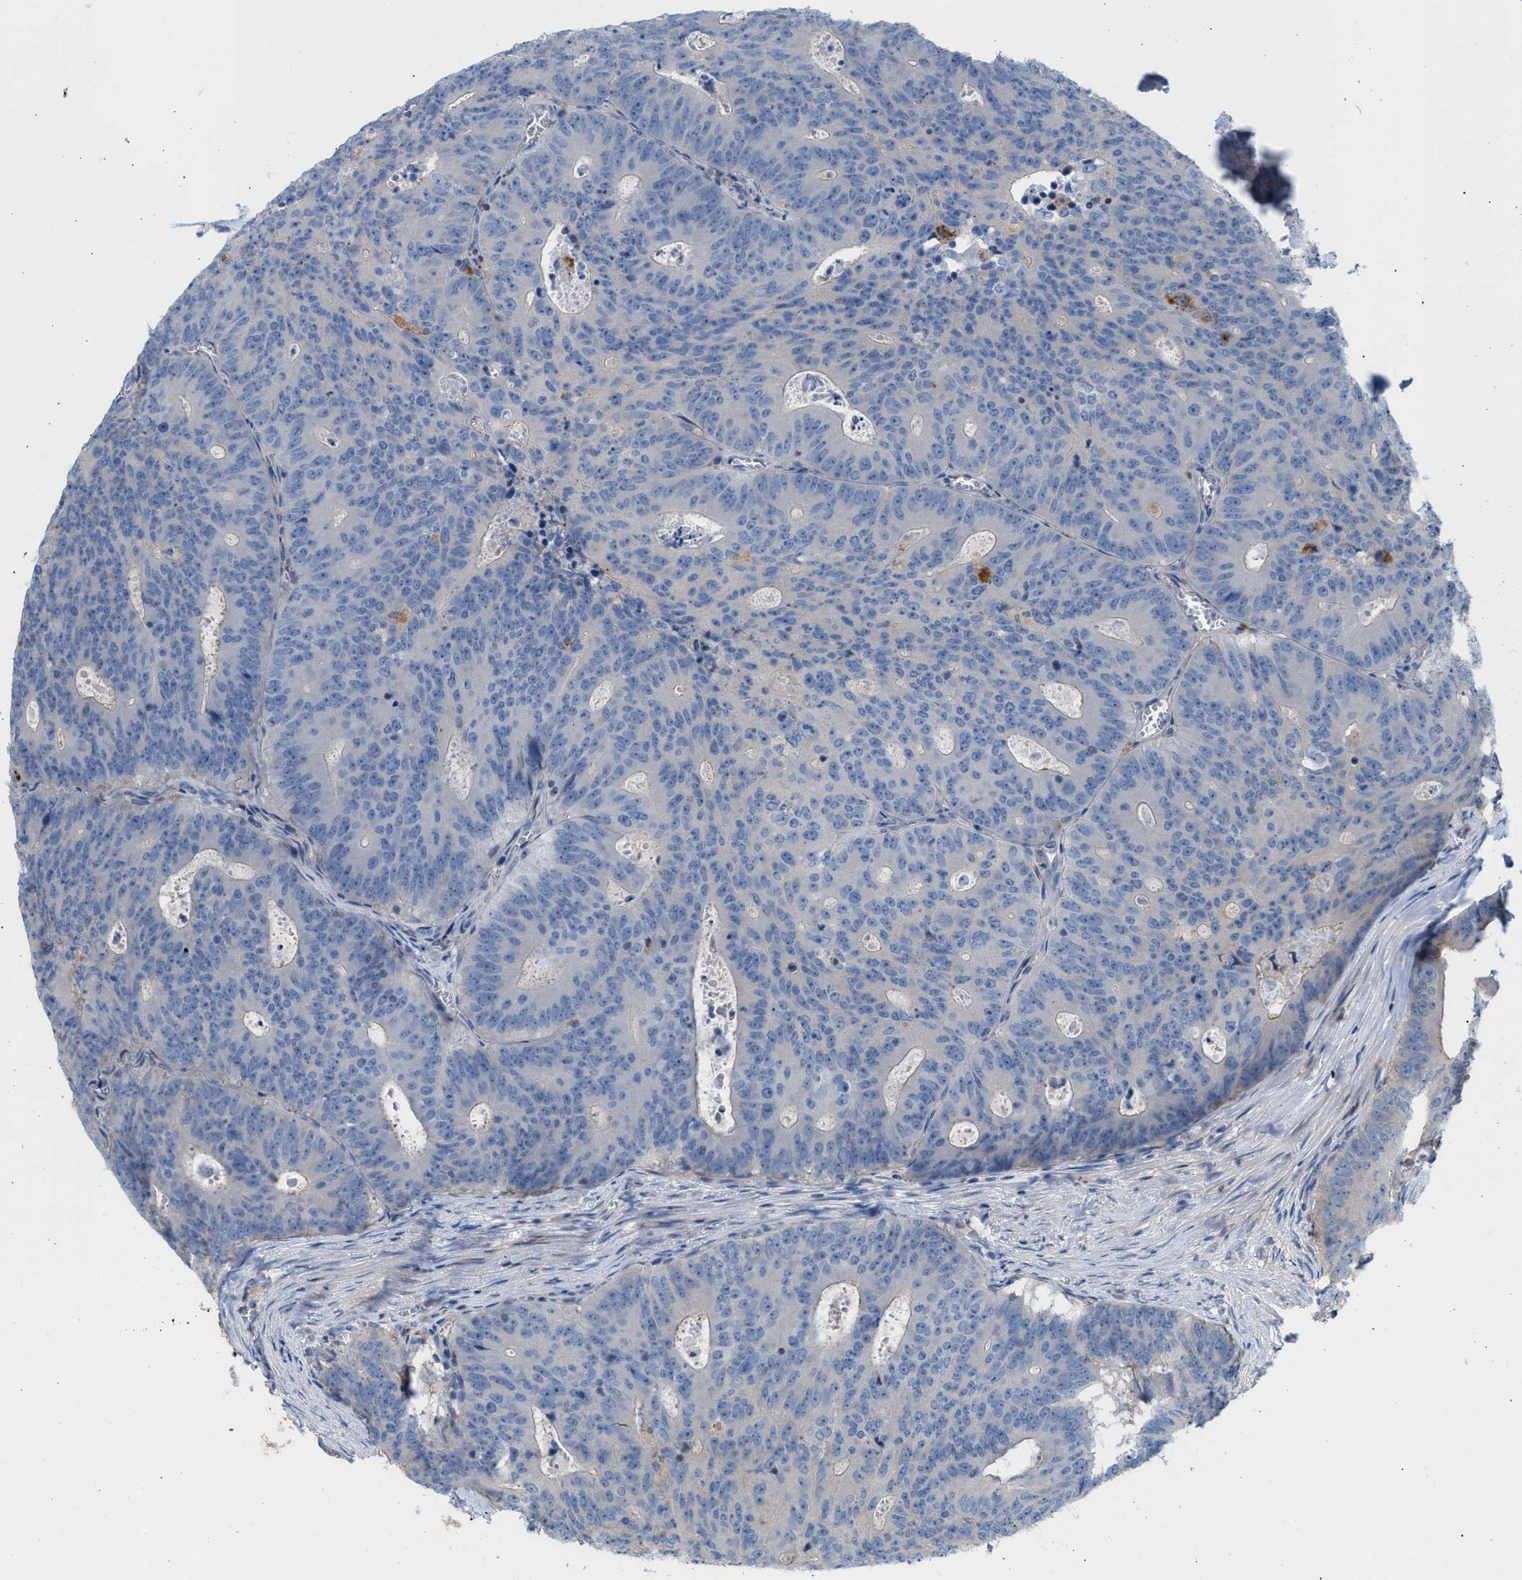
{"staining": {"intensity": "negative", "quantity": "none", "location": "none"}, "tissue": "colorectal cancer", "cell_type": "Tumor cells", "image_type": "cancer", "snomed": [{"axis": "morphology", "description": "Adenocarcinoma, NOS"}, {"axis": "topography", "description": "Colon"}], "caption": "A photomicrograph of colorectal cancer stained for a protein shows no brown staining in tumor cells.", "gene": "MBTD1", "patient": {"sex": "male", "age": 87}}